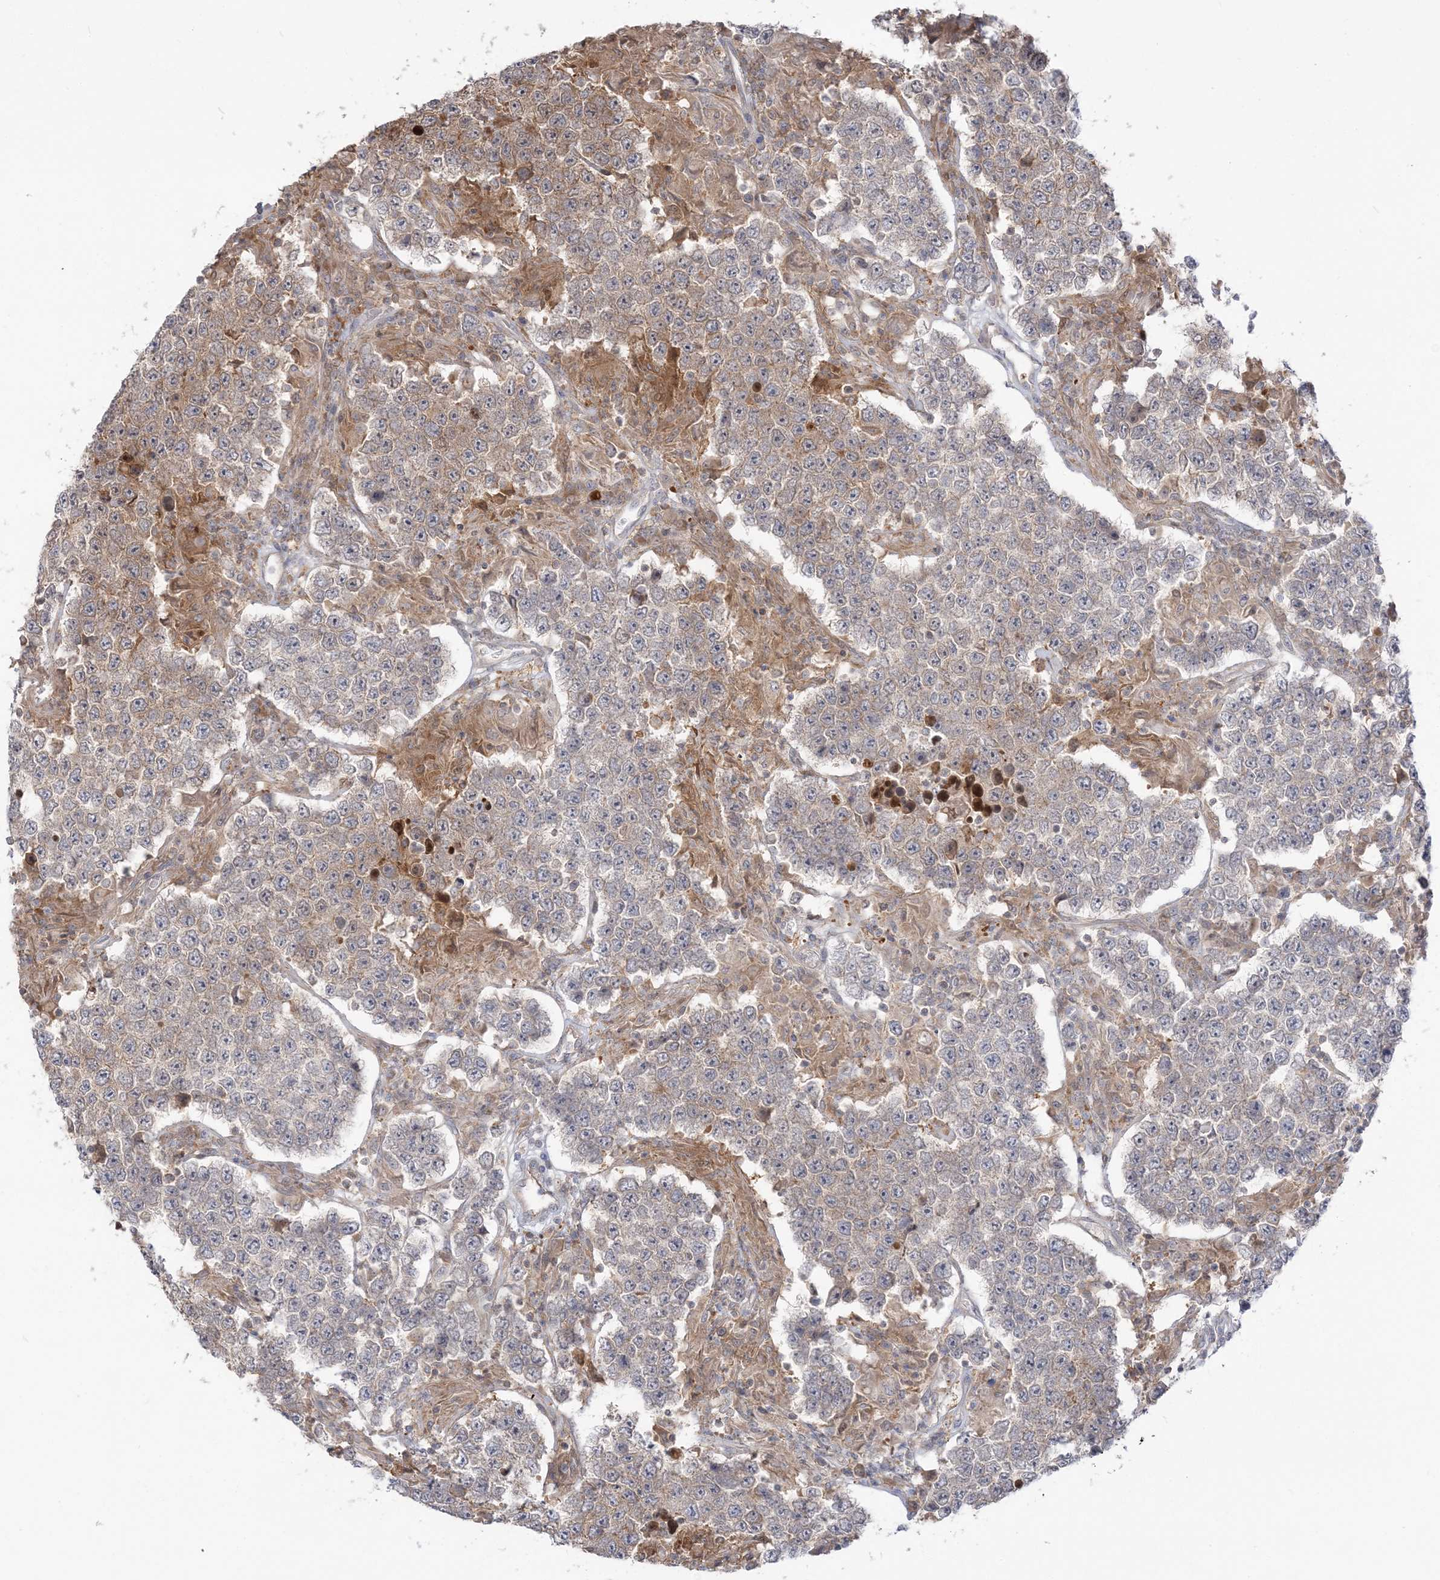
{"staining": {"intensity": "weak", "quantity": "25%-75%", "location": "cytoplasmic/membranous"}, "tissue": "testis cancer", "cell_type": "Tumor cells", "image_type": "cancer", "snomed": [{"axis": "morphology", "description": "Normal tissue, NOS"}, {"axis": "morphology", "description": "Urothelial carcinoma, High grade"}, {"axis": "morphology", "description": "Seminoma, NOS"}, {"axis": "morphology", "description": "Carcinoma, Embryonal, NOS"}, {"axis": "topography", "description": "Urinary bladder"}, {"axis": "topography", "description": "Testis"}], "caption": "Protein staining exhibits weak cytoplasmic/membranous staining in about 25%-75% of tumor cells in testis cancer. Nuclei are stained in blue.", "gene": "THADA", "patient": {"sex": "male", "age": 41}}